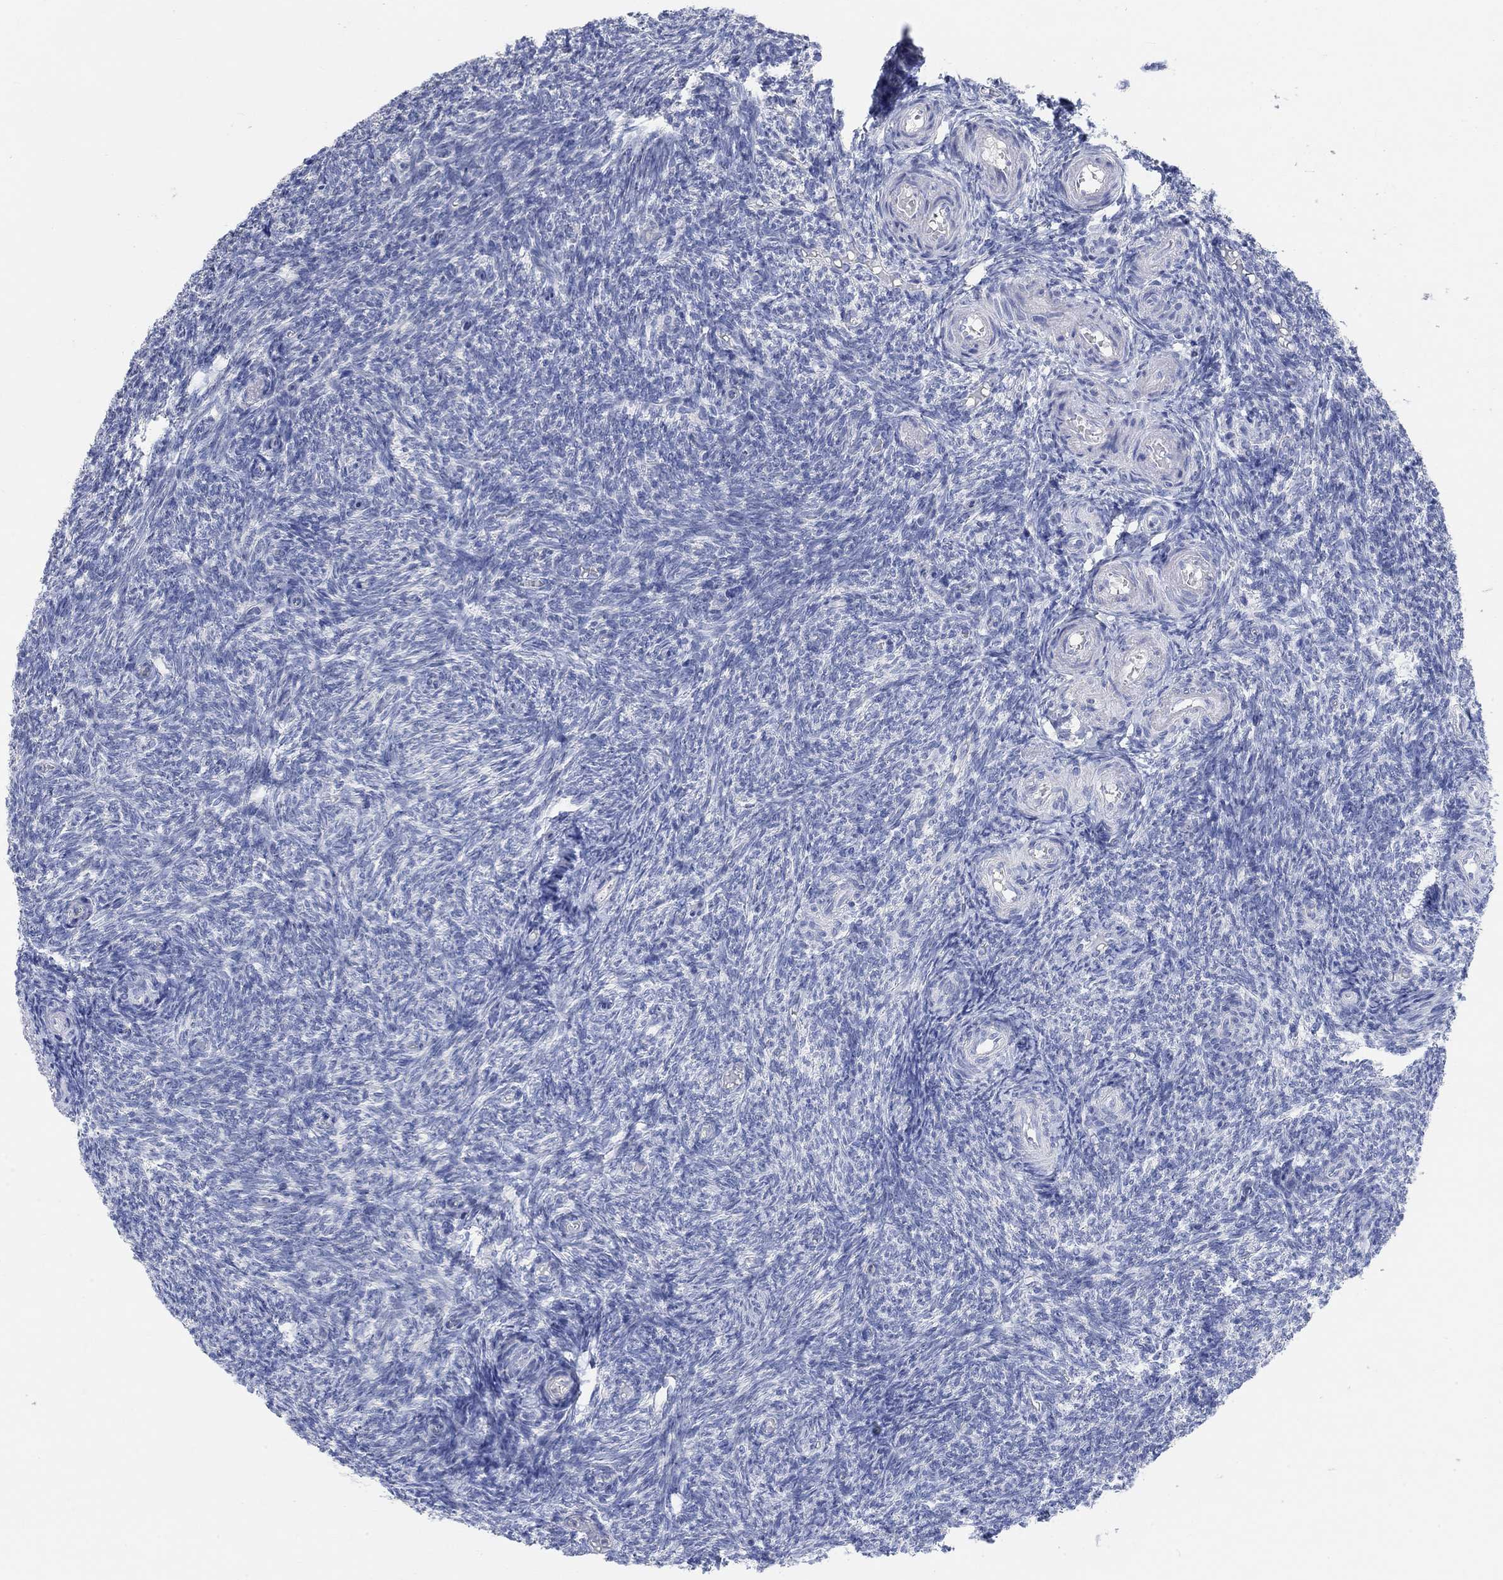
{"staining": {"intensity": "strong", "quantity": "25%-75%", "location": "cytoplasmic/membranous"}, "tissue": "ovary", "cell_type": "Follicle cells", "image_type": "normal", "snomed": [{"axis": "morphology", "description": "Normal tissue, NOS"}, {"axis": "topography", "description": "Ovary"}], "caption": "Immunohistochemical staining of benign ovary displays strong cytoplasmic/membranous protein staining in approximately 25%-75% of follicle cells.", "gene": "NLRP14", "patient": {"sex": "female", "age": 39}}